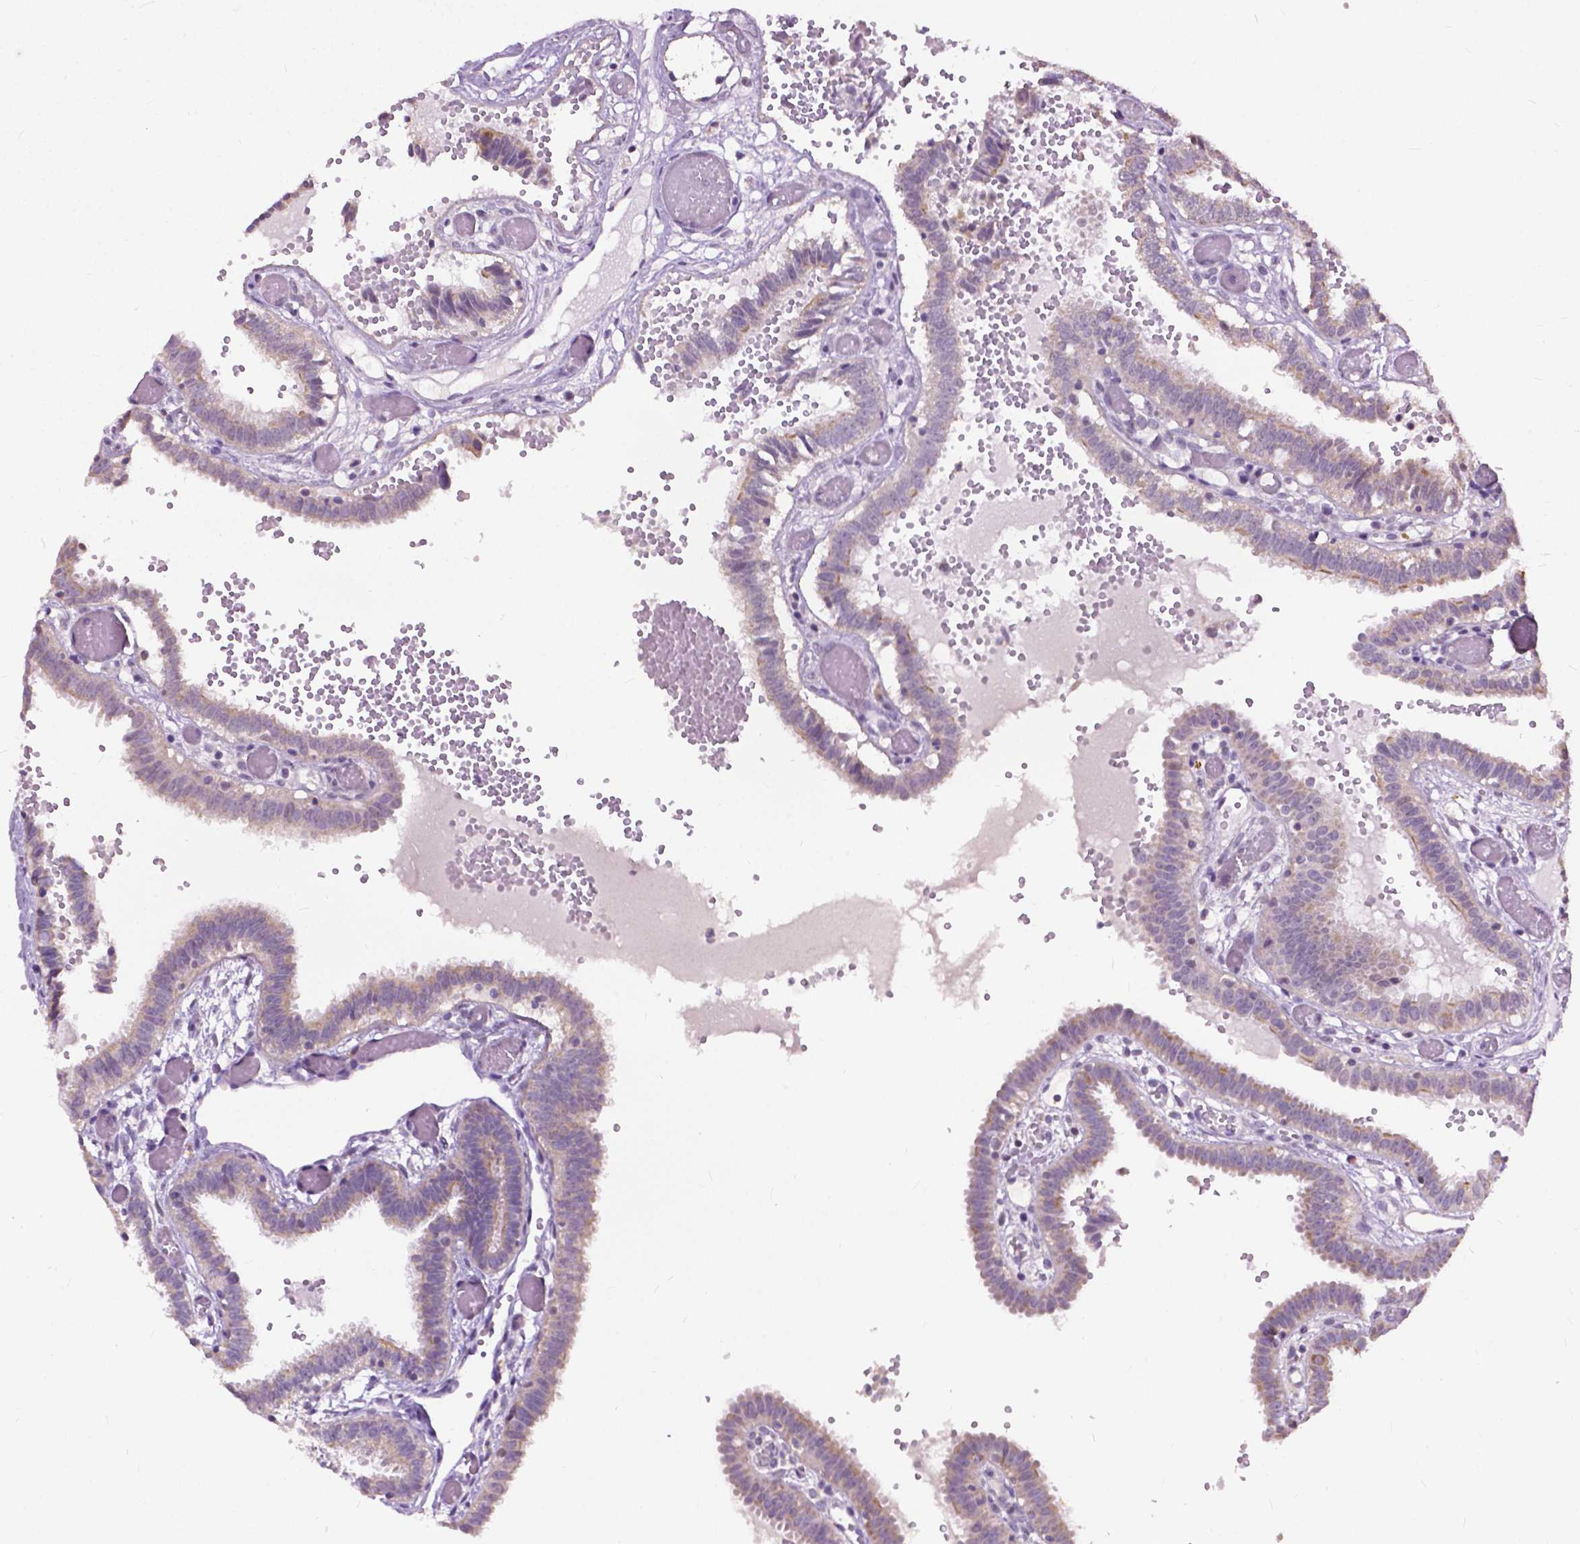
{"staining": {"intensity": "moderate", "quantity": "<25%", "location": "cytoplasmic/membranous"}, "tissue": "fallopian tube", "cell_type": "Glandular cells", "image_type": "normal", "snomed": [{"axis": "morphology", "description": "Normal tissue, NOS"}, {"axis": "topography", "description": "Fallopian tube"}], "caption": "Glandular cells show low levels of moderate cytoplasmic/membranous staining in approximately <25% of cells in benign fallopian tube.", "gene": "TTC9B", "patient": {"sex": "female", "age": 37}}